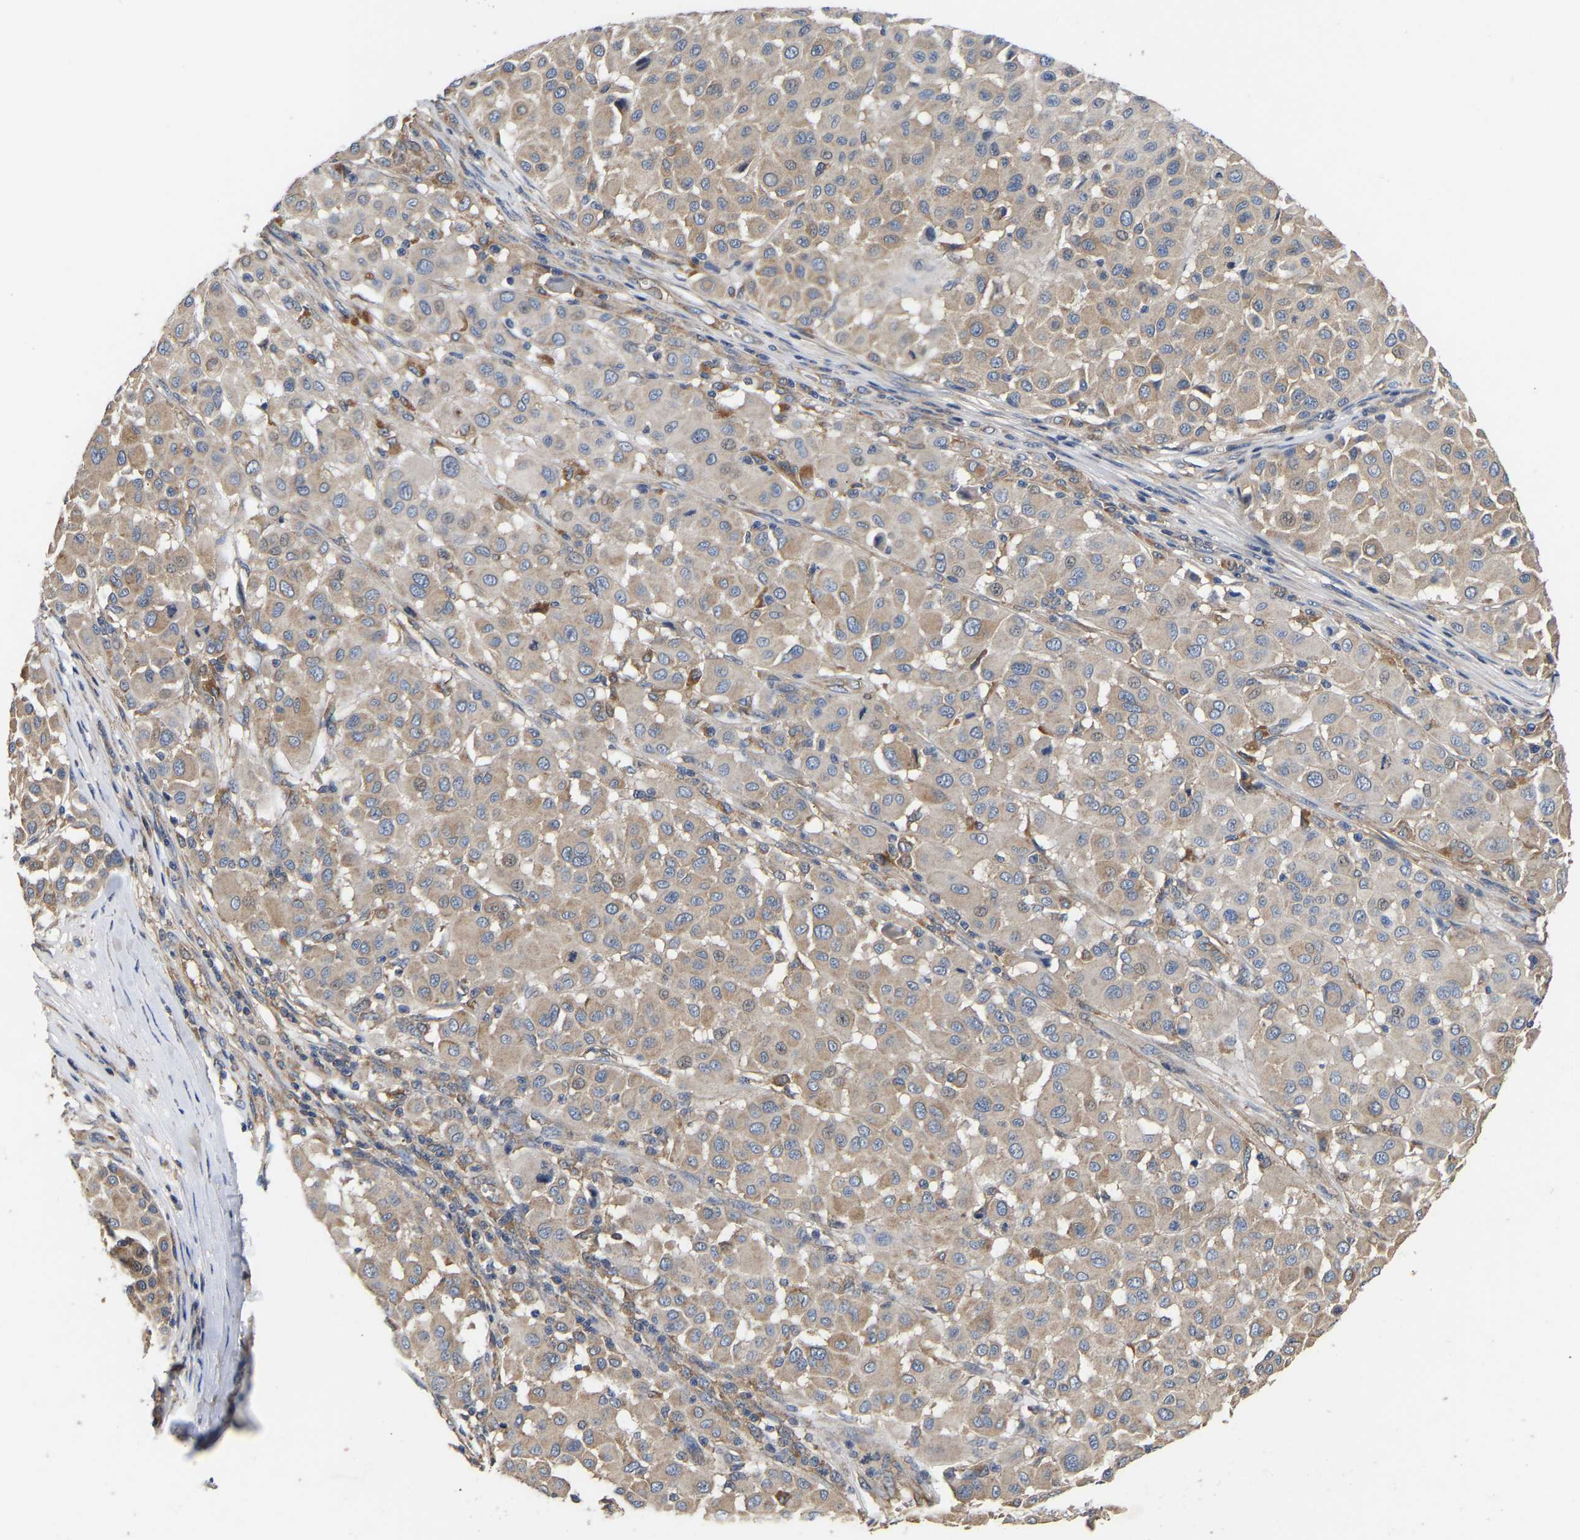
{"staining": {"intensity": "weak", "quantity": ">75%", "location": "cytoplasmic/membranous"}, "tissue": "melanoma", "cell_type": "Tumor cells", "image_type": "cancer", "snomed": [{"axis": "morphology", "description": "Malignant melanoma, Metastatic site"}, {"axis": "topography", "description": "Soft tissue"}], "caption": "Malignant melanoma (metastatic site) stained with a protein marker shows weak staining in tumor cells.", "gene": "AIMP2", "patient": {"sex": "male", "age": 41}}